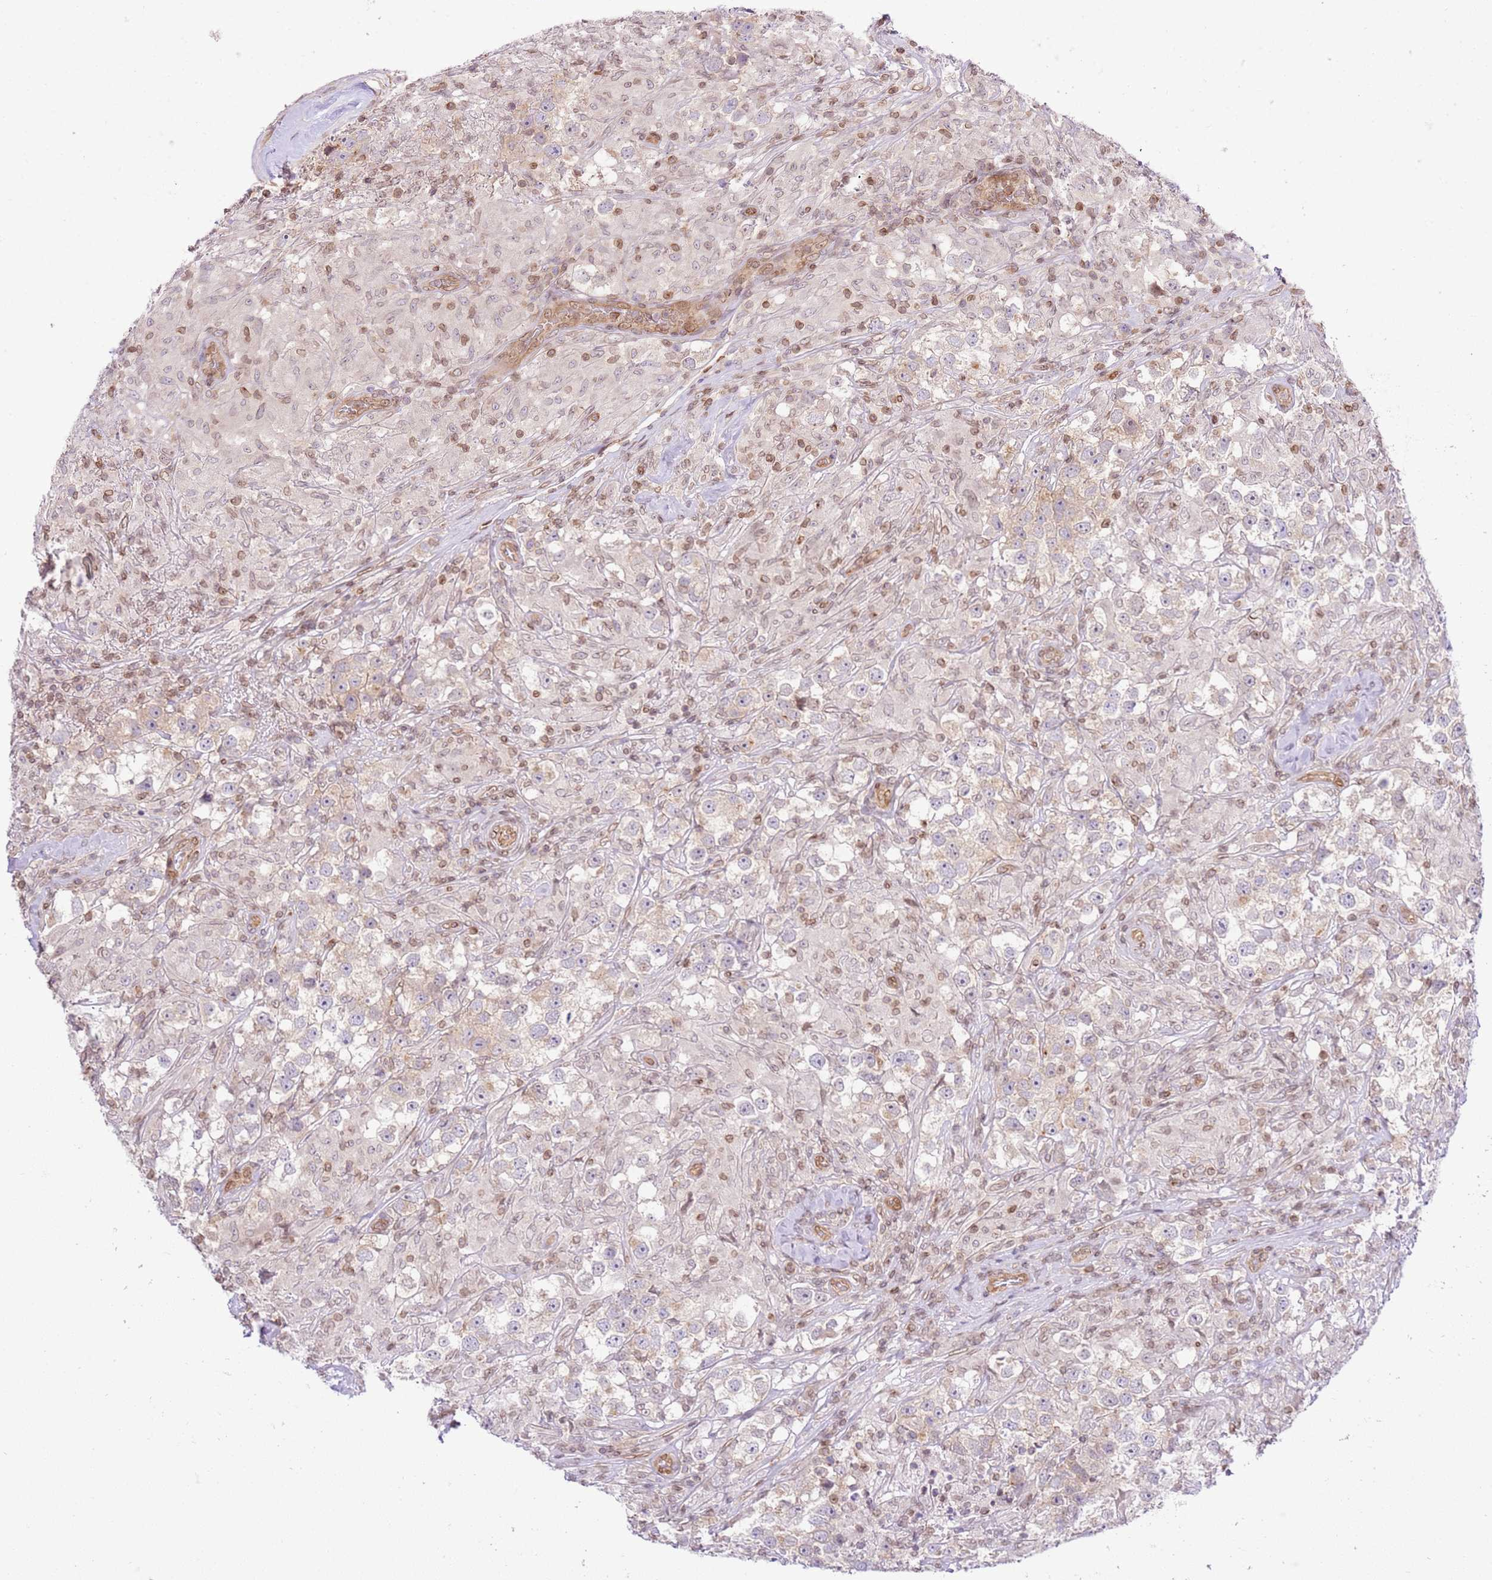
{"staining": {"intensity": "negative", "quantity": "none", "location": "none"}, "tissue": "testis cancer", "cell_type": "Tumor cells", "image_type": "cancer", "snomed": [{"axis": "morphology", "description": "Seminoma, NOS"}, {"axis": "topography", "description": "Testis"}], "caption": "Immunohistochemistry of testis seminoma exhibits no expression in tumor cells.", "gene": "TRIM37", "patient": {"sex": "male", "age": 46}}